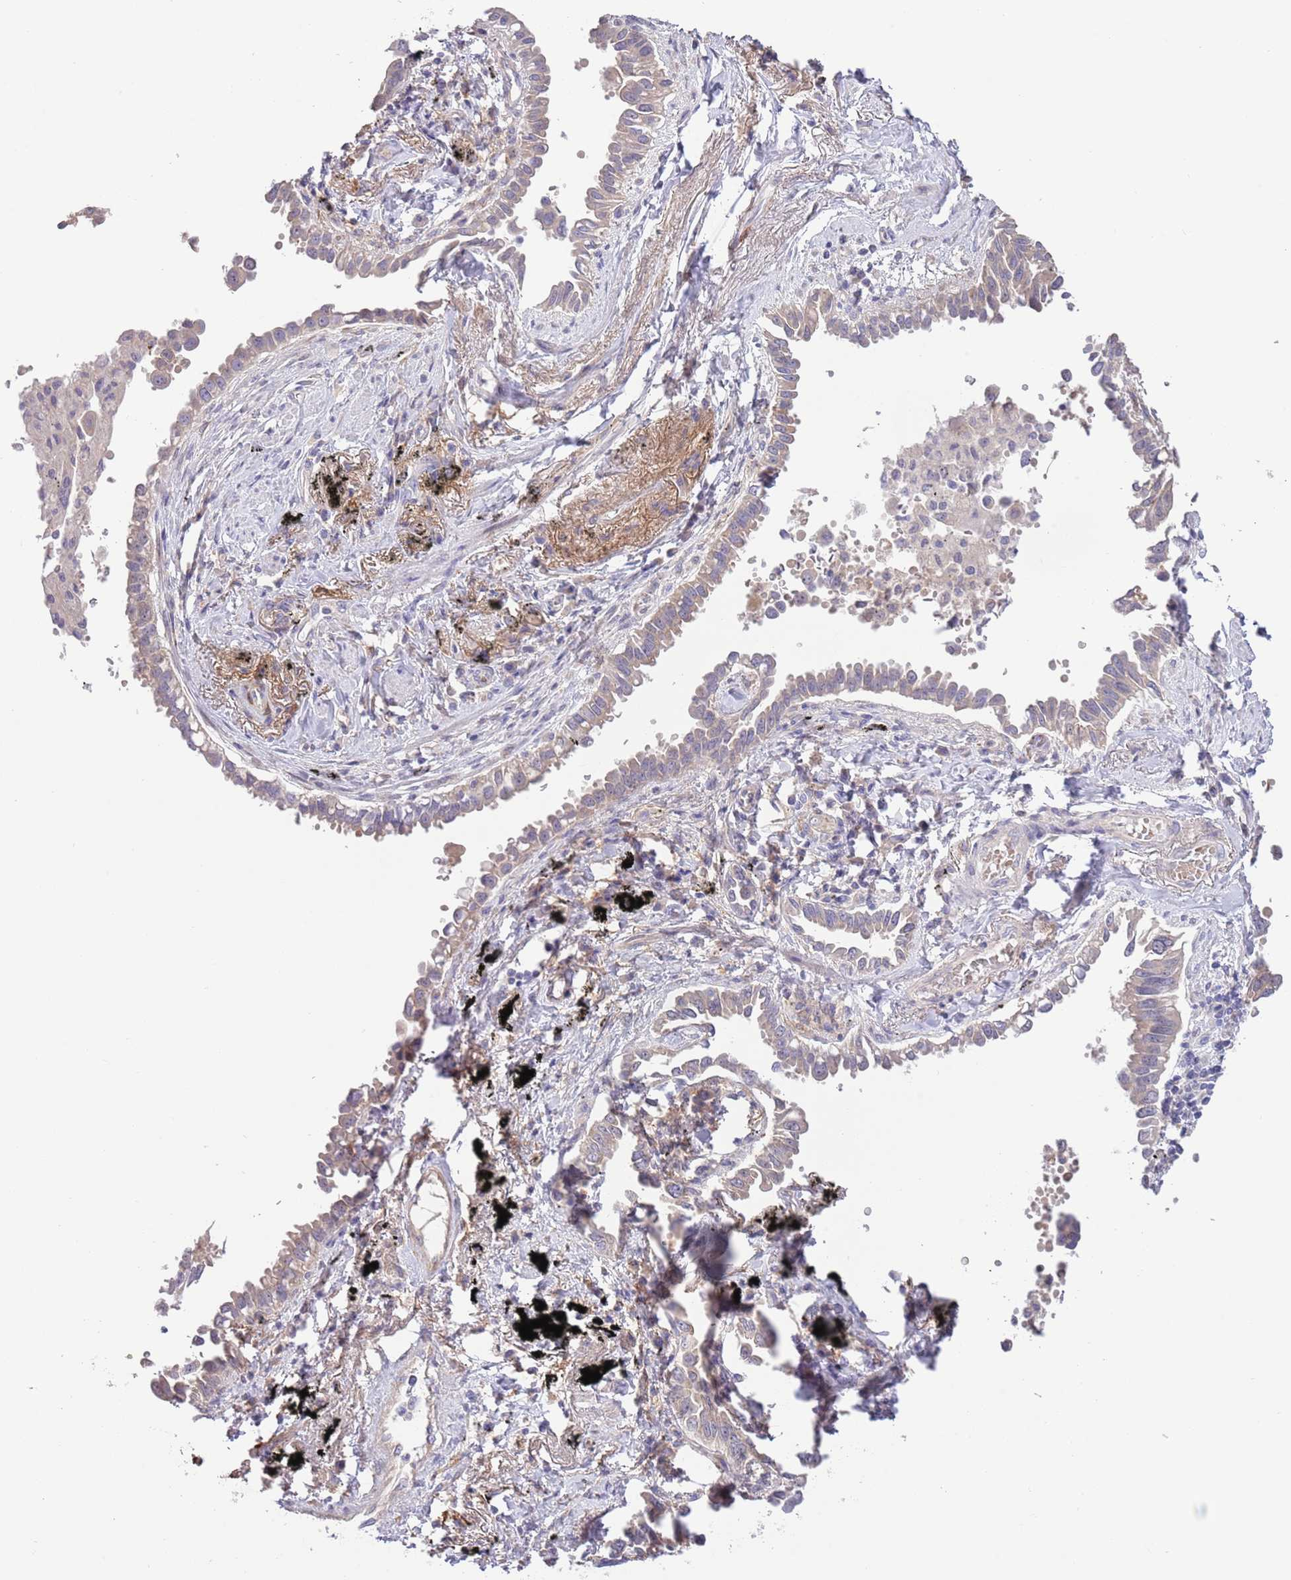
{"staining": {"intensity": "weak", "quantity": ">75%", "location": "cytoplasmic/membranous"}, "tissue": "lung cancer", "cell_type": "Tumor cells", "image_type": "cancer", "snomed": [{"axis": "morphology", "description": "Adenocarcinoma, NOS"}, {"axis": "topography", "description": "Lung"}], "caption": "High-power microscopy captured an IHC micrograph of lung cancer, revealing weak cytoplasmic/membranous staining in approximately >75% of tumor cells. (IHC, brightfield microscopy, high magnification).", "gene": "AP1S2", "patient": {"sex": "male", "age": 67}}